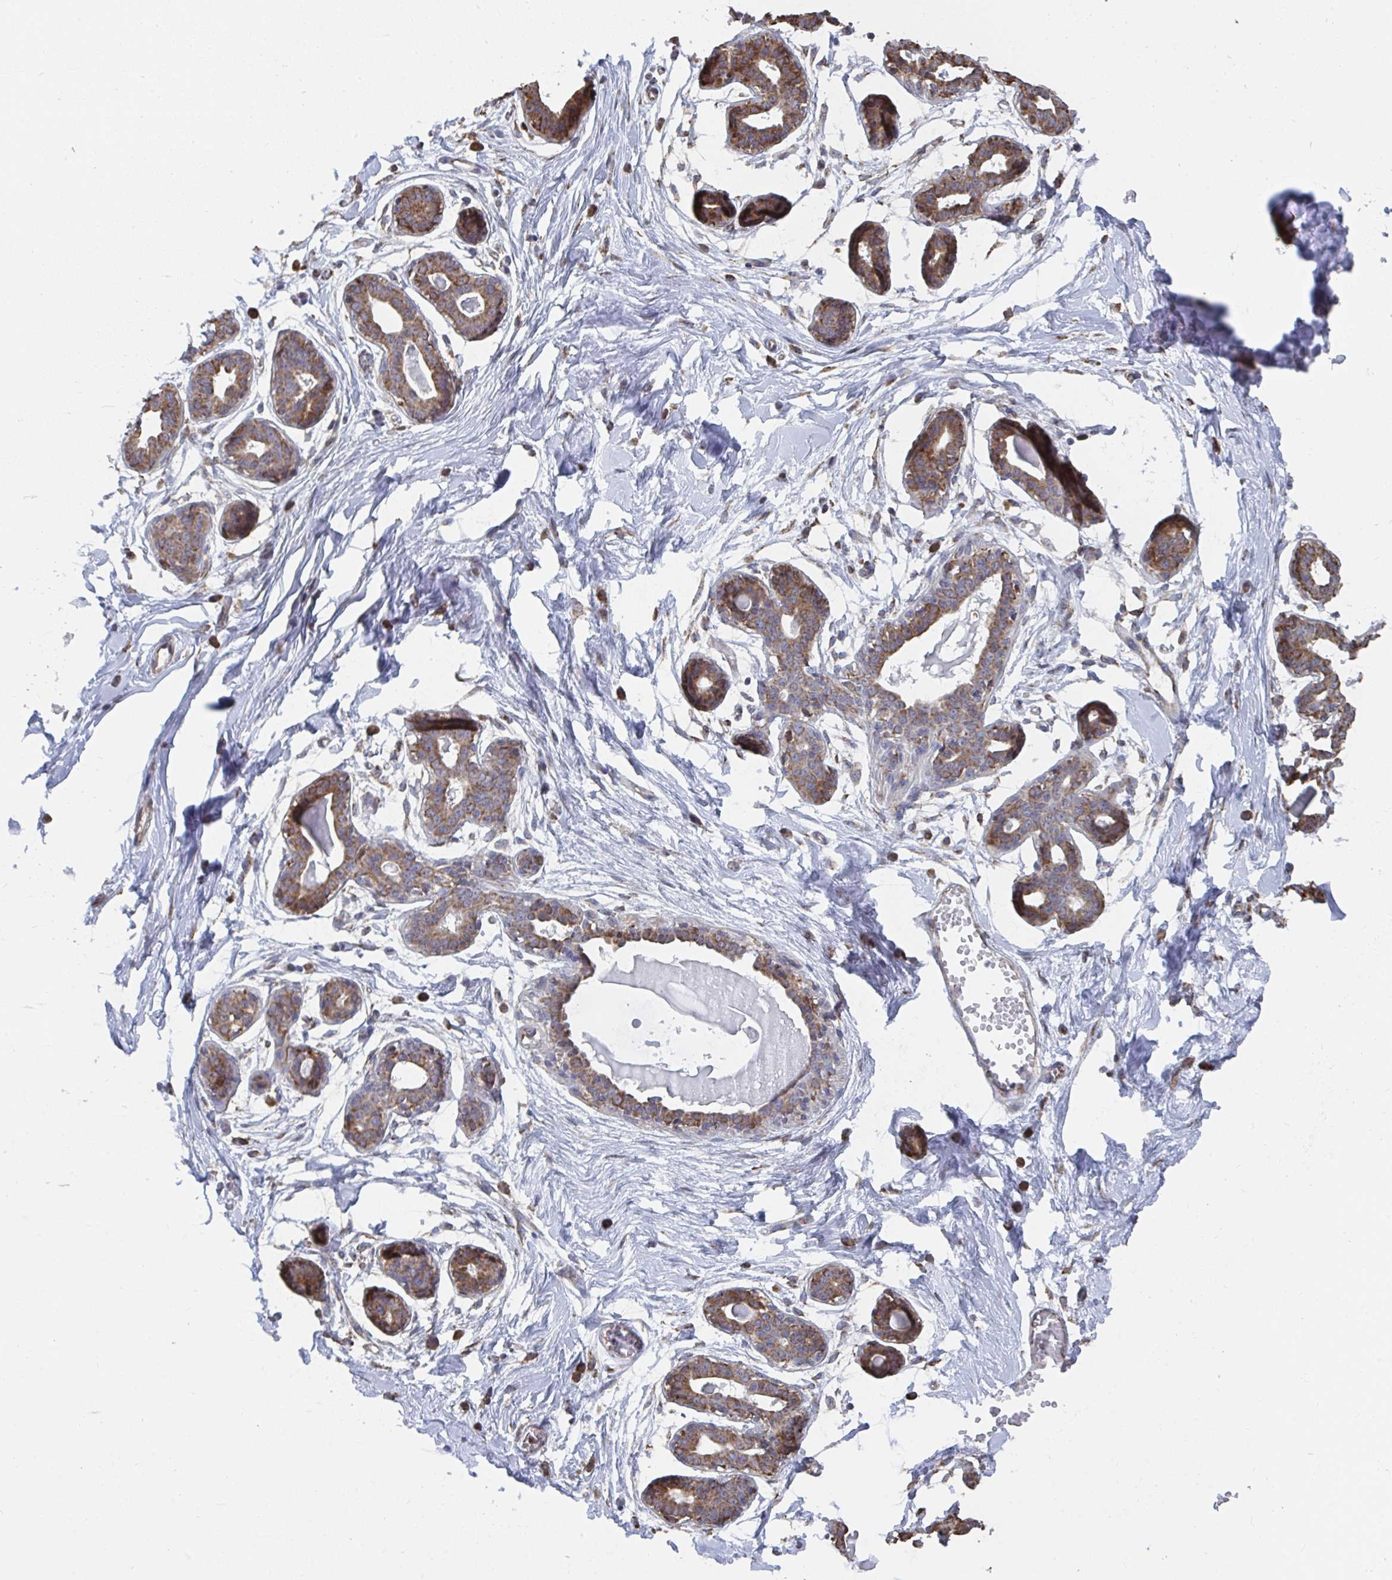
{"staining": {"intensity": "negative", "quantity": "none", "location": "none"}, "tissue": "breast", "cell_type": "Adipocytes", "image_type": "normal", "snomed": [{"axis": "morphology", "description": "Normal tissue, NOS"}, {"axis": "topography", "description": "Breast"}], "caption": "IHC of benign breast exhibits no expression in adipocytes.", "gene": "ELAVL1", "patient": {"sex": "female", "age": 45}}